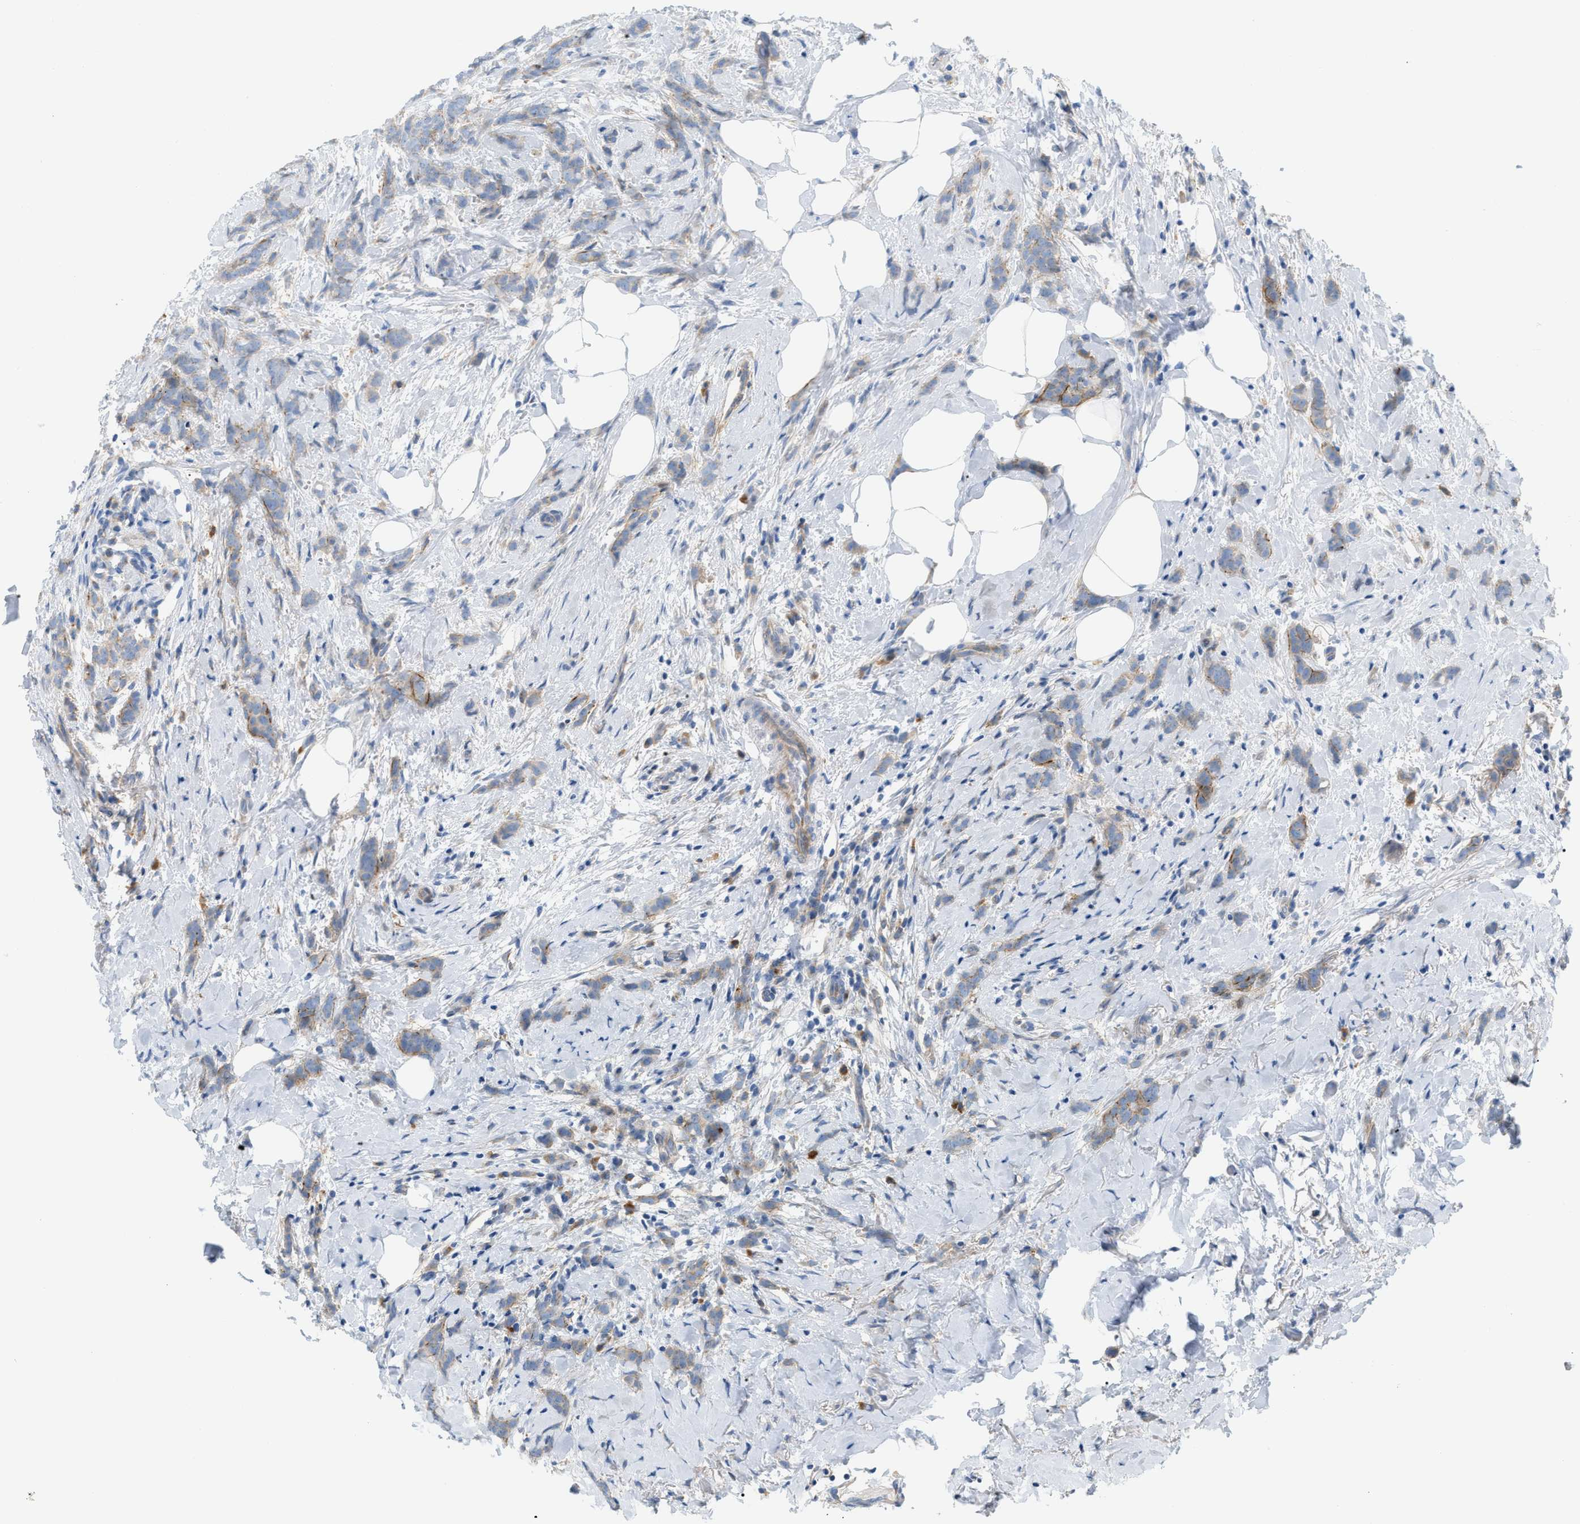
{"staining": {"intensity": "moderate", "quantity": ">75%", "location": "cytoplasmic/membranous"}, "tissue": "breast cancer", "cell_type": "Tumor cells", "image_type": "cancer", "snomed": [{"axis": "morphology", "description": "Lobular carcinoma, in situ"}, {"axis": "morphology", "description": "Lobular carcinoma"}, {"axis": "topography", "description": "Breast"}], "caption": "Immunohistochemistry (DAB (3,3'-diaminobenzidine)) staining of human lobular carcinoma (breast) shows moderate cytoplasmic/membranous protein staining in approximately >75% of tumor cells. (IHC, brightfield microscopy, high magnification).", "gene": "LMBRD1", "patient": {"sex": "female", "age": 41}}